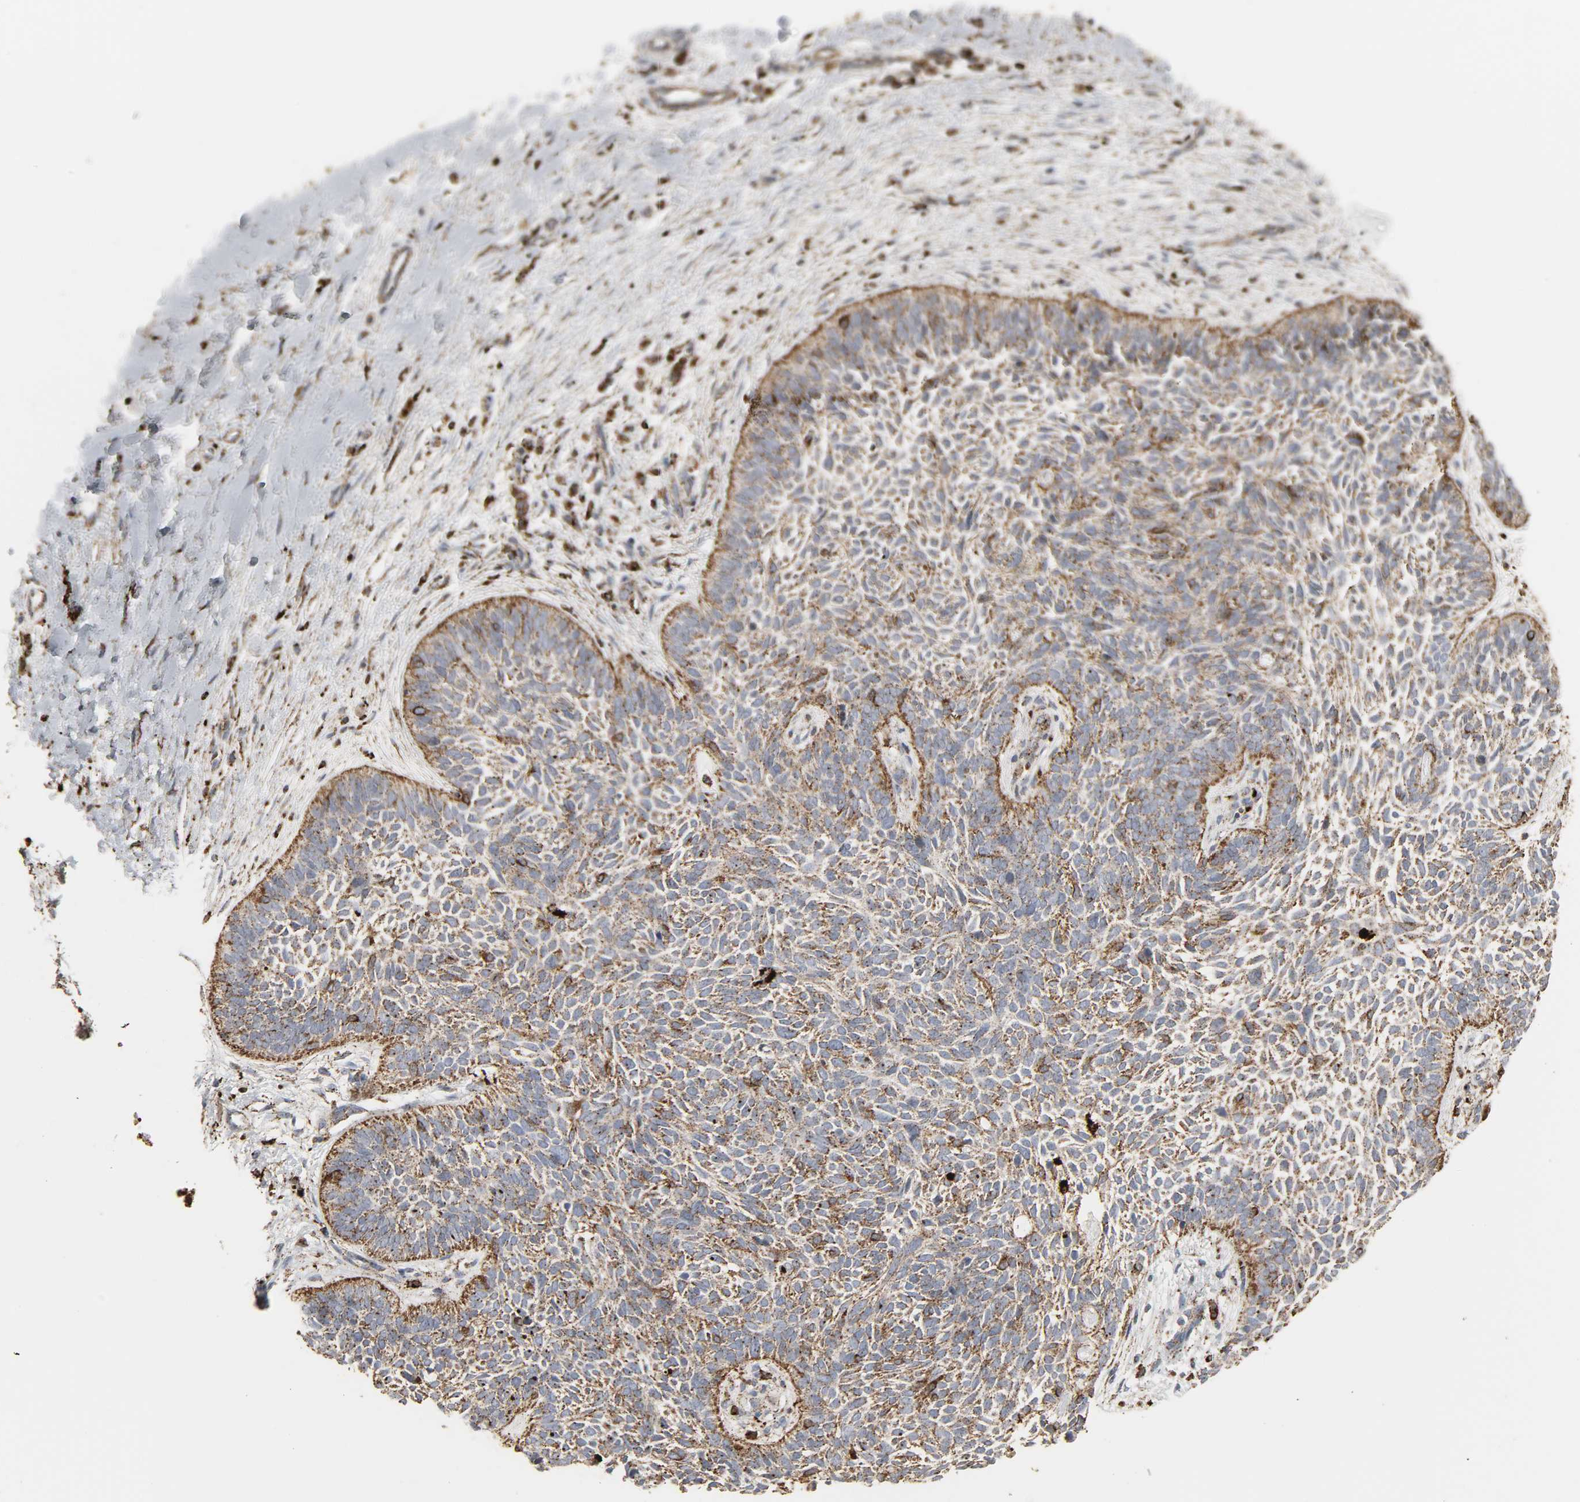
{"staining": {"intensity": "moderate", "quantity": ">75%", "location": "cytoplasmic/membranous"}, "tissue": "skin cancer", "cell_type": "Tumor cells", "image_type": "cancer", "snomed": [{"axis": "morphology", "description": "Basal cell carcinoma"}, {"axis": "topography", "description": "Skin"}], "caption": "Skin cancer (basal cell carcinoma) stained with IHC displays moderate cytoplasmic/membranous staining in approximately >75% of tumor cells.", "gene": "PSAP", "patient": {"sex": "female", "age": 79}}